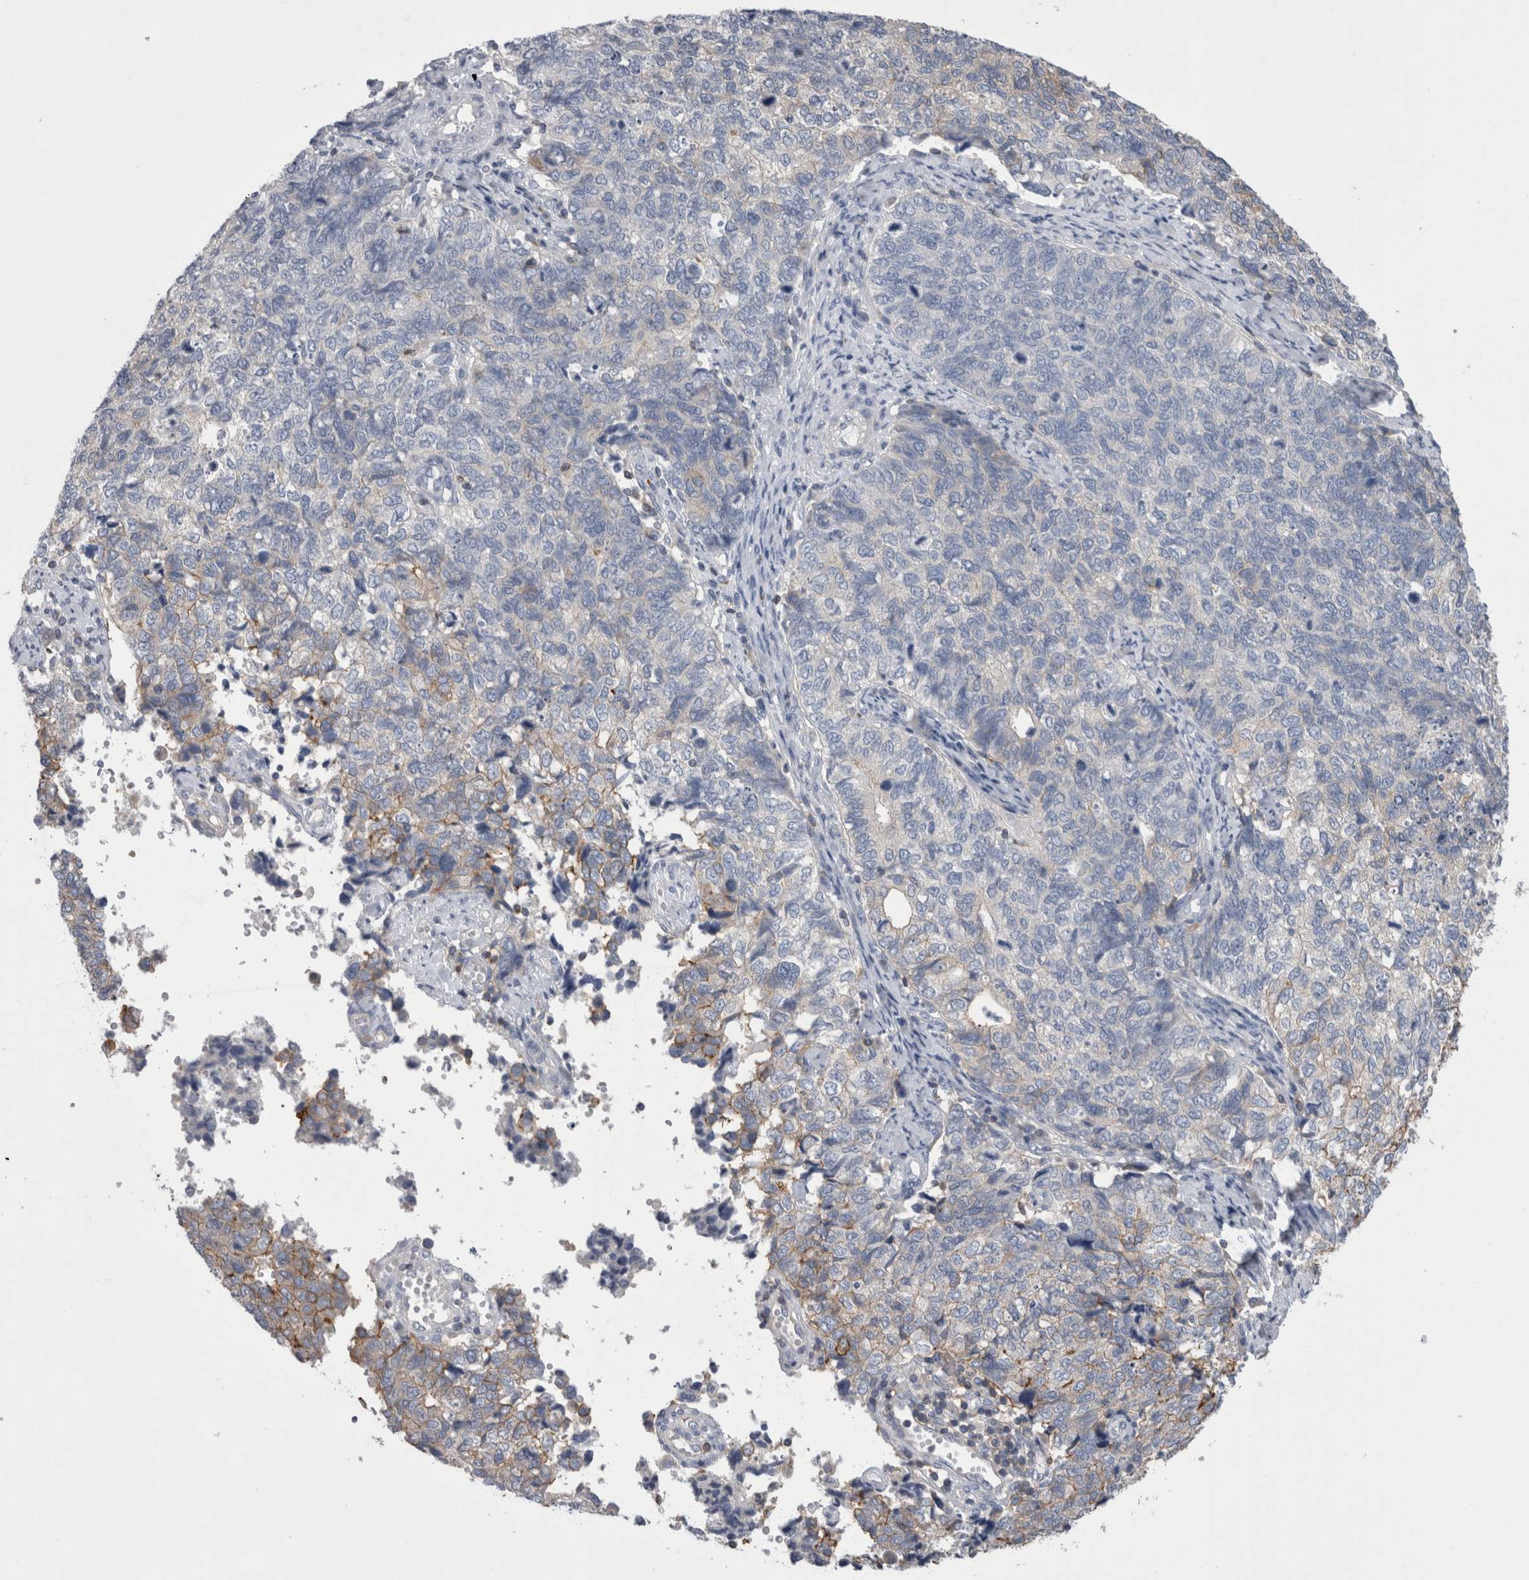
{"staining": {"intensity": "weak", "quantity": "<25%", "location": "cytoplasmic/membranous"}, "tissue": "cervical cancer", "cell_type": "Tumor cells", "image_type": "cancer", "snomed": [{"axis": "morphology", "description": "Squamous cell carcinoma, NOS"}, {"axis": "topography", "description": "Cervix"}], "caption": "There is no significant staining in tumor cells of cervical cancer (squamous cell carcinoma).", "gene": "DCTN6", "patient": {"sex": "female", "age": 63}}